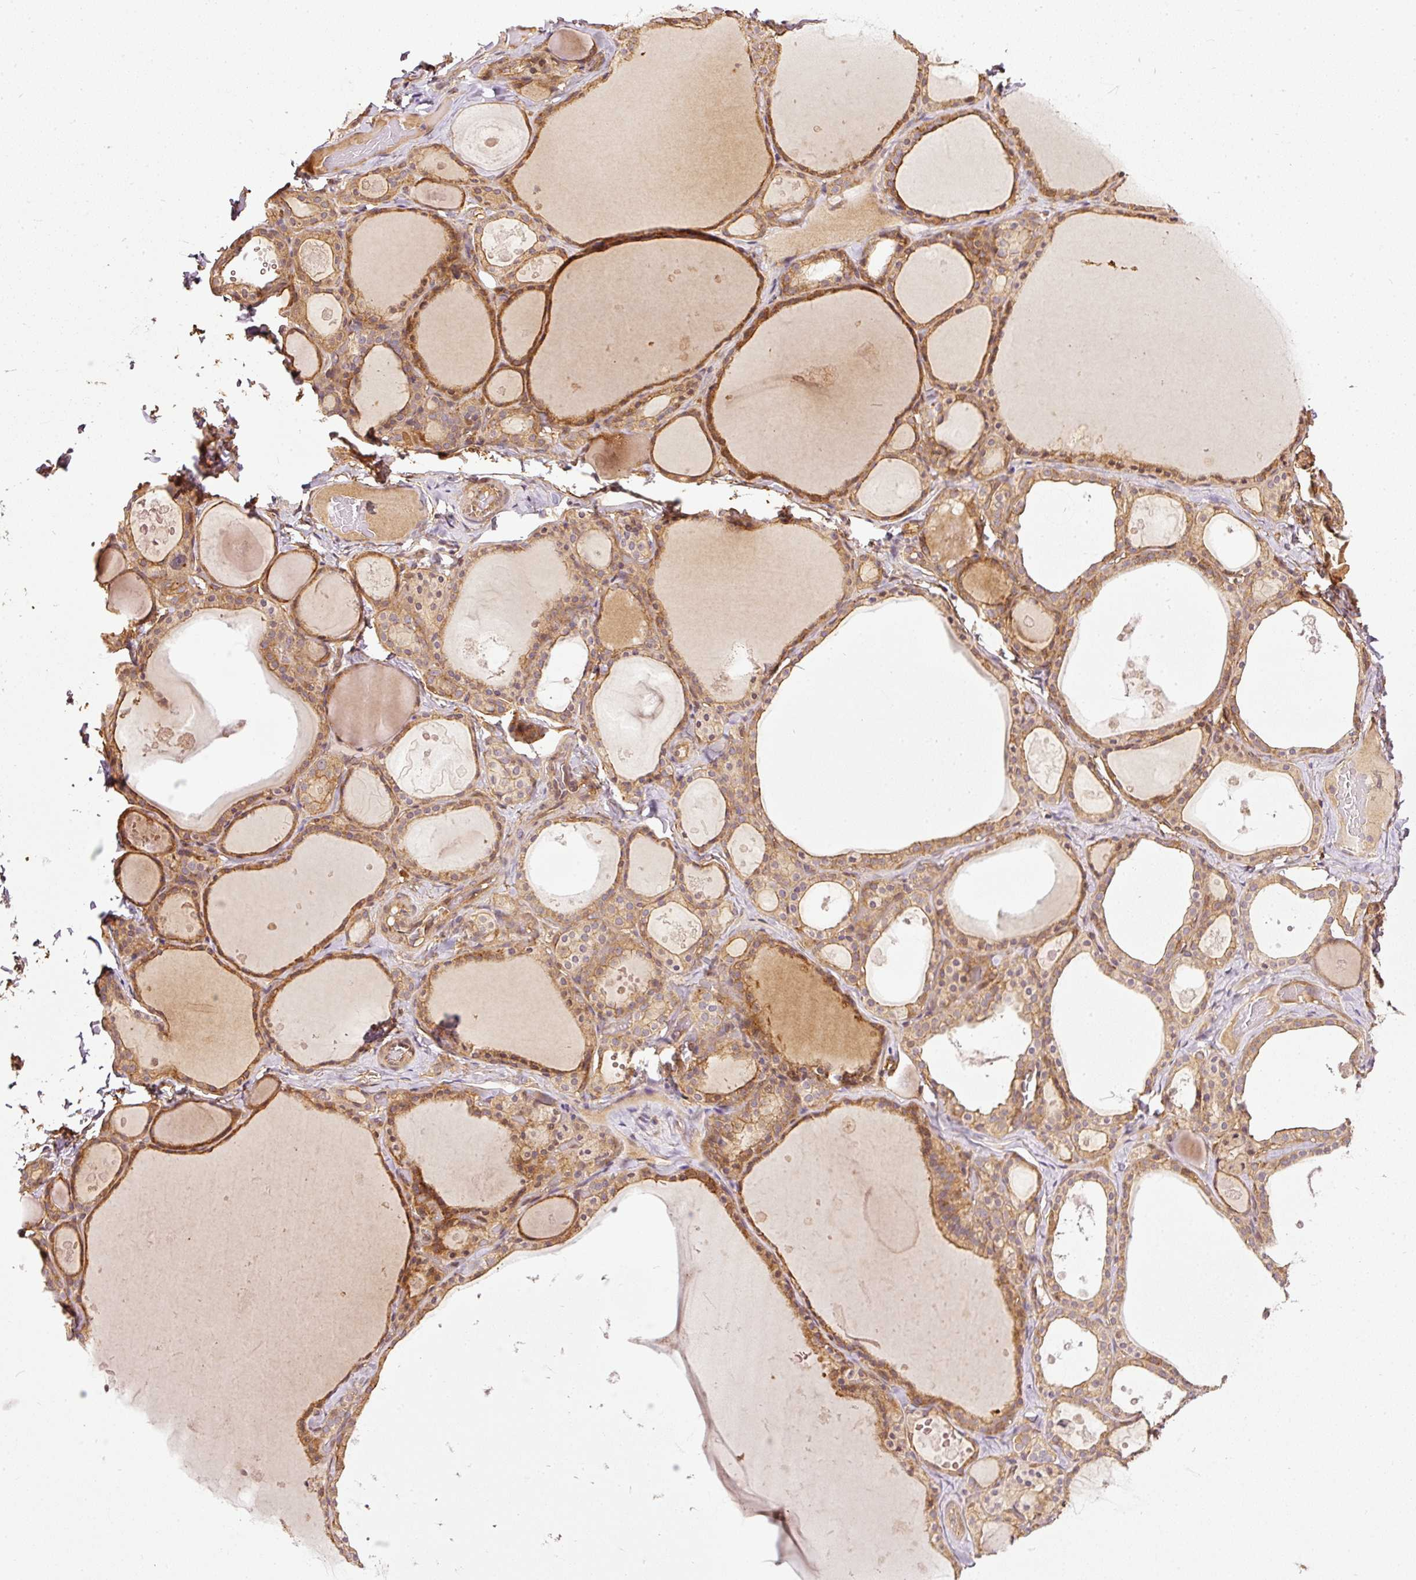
{"staining": {"intensity": "strong", "quantity": ">75%", "location": "cytoplasmic/membranous"}, "tissue": "thyroid gland", "cell_type": "Glandular cells", "image_type": "normal", "snomed": [{"axis": "morphology", "description": "Normal tissue, NOS"}, {"axis": "topography", "description": "Thyroid gland"}], "caption": "Immunohistochemistry (IHC) histopathology image of benign human thyroid gland stained for a protein (brown), which exhibits high levels of strong cytoplasmic/membranous staining in about >75% of glandular cells.", "gene": "MIF4GD", "patient": {"sex": "male", "age": 56}}